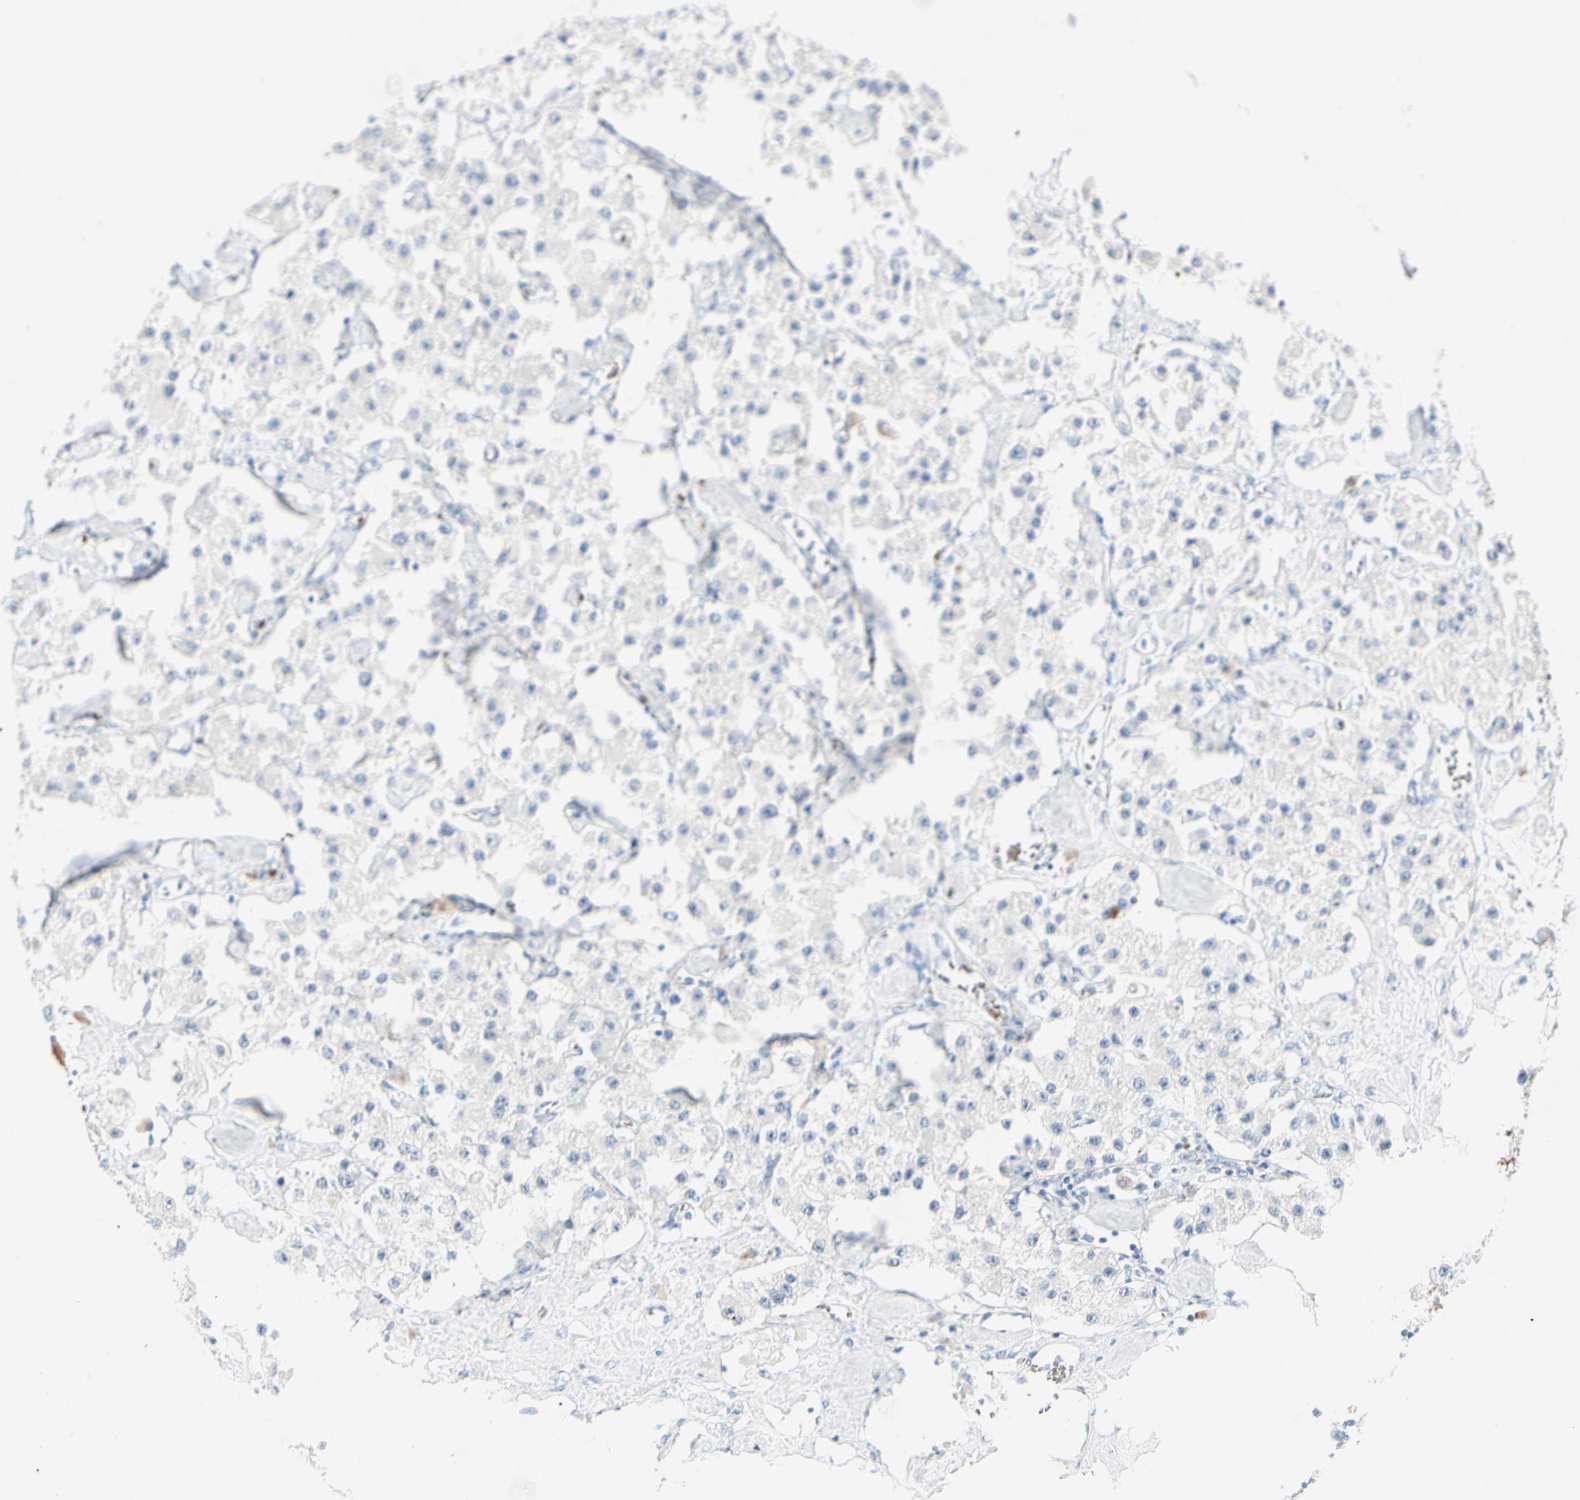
{"staining": {"intensity": "negative", "quantity": "none", "location": "none"}, "tissue": "carcinoid", "cell_type": "Tumor cells", "image_type": "cancer", "snomed": [{"axis": "morphology", "description": "Carcinoid, malignant, NOS"}, {"axis": "topography", "description": "Pancreas"}], "caption": "A photomicrograph of carcinoid stained for a protein demonstrates no brown staining in tumor cells.", "gene": "CA1", "patient": {"sex": "male", "age": 41}}